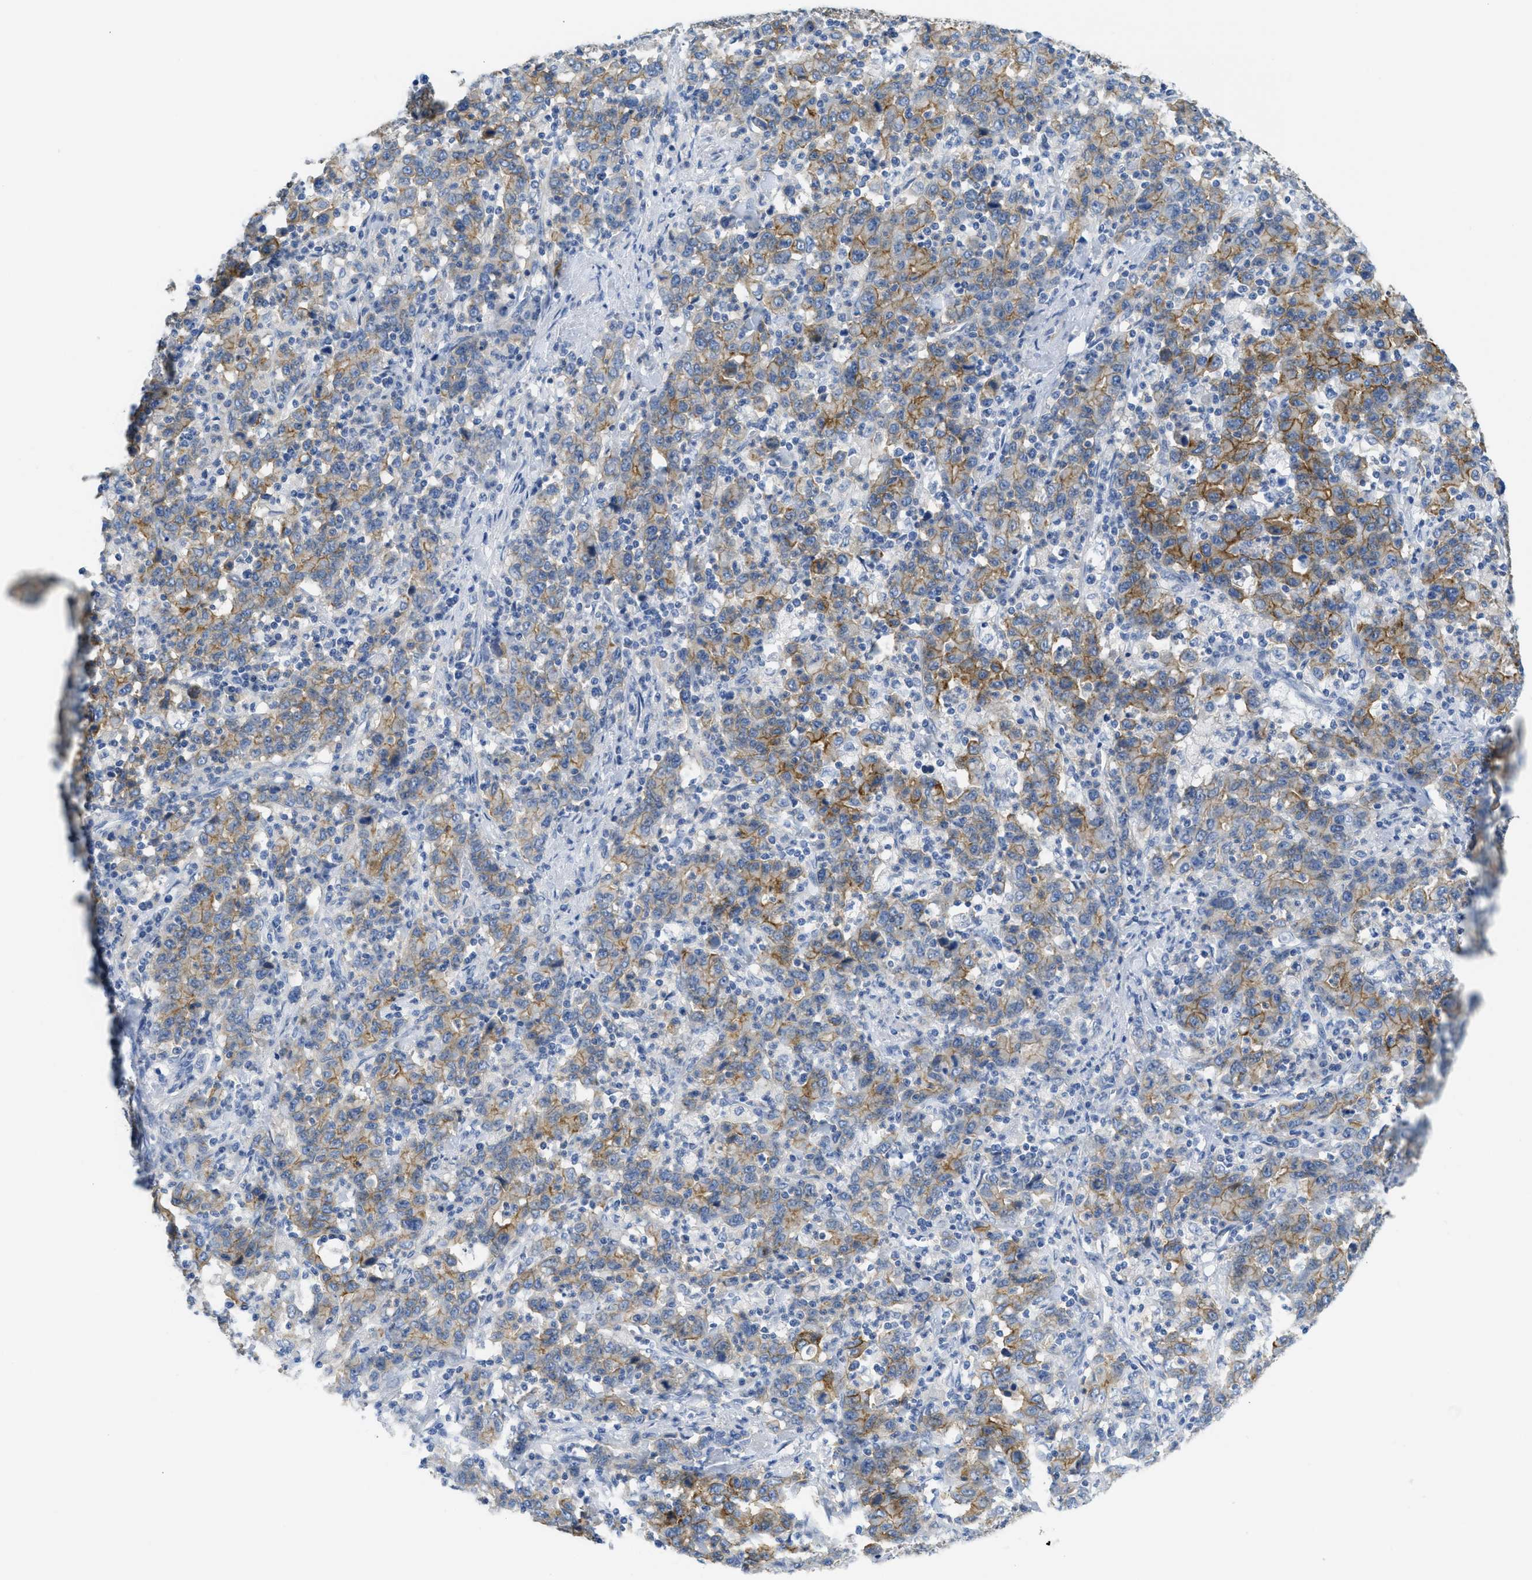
{"staining": {"intensity": "moderate", "quantity": ">75%", "location": "cytoplasmic/membranous"}, "tissue": "stomach cancer", "cell_type": "Tumor cells", "image_type": "cancer", "snomed": [{"axis": "morphology", "description": "Adenocarcinoma, NOS"}, {"axis": "topography", "description": "Stomach, upper"}], "caption": "Immunohistochemistry (IHC) of human stomach adenocarcinoma displays medium levels of moderate cytoplasmic/membranous positivity in about >75% of tumor cells. The protein is shown in brown color, while the nuclei are stained blue.", "gene": "CNNM4", "patient": {"sex": "male", "age": 69}}